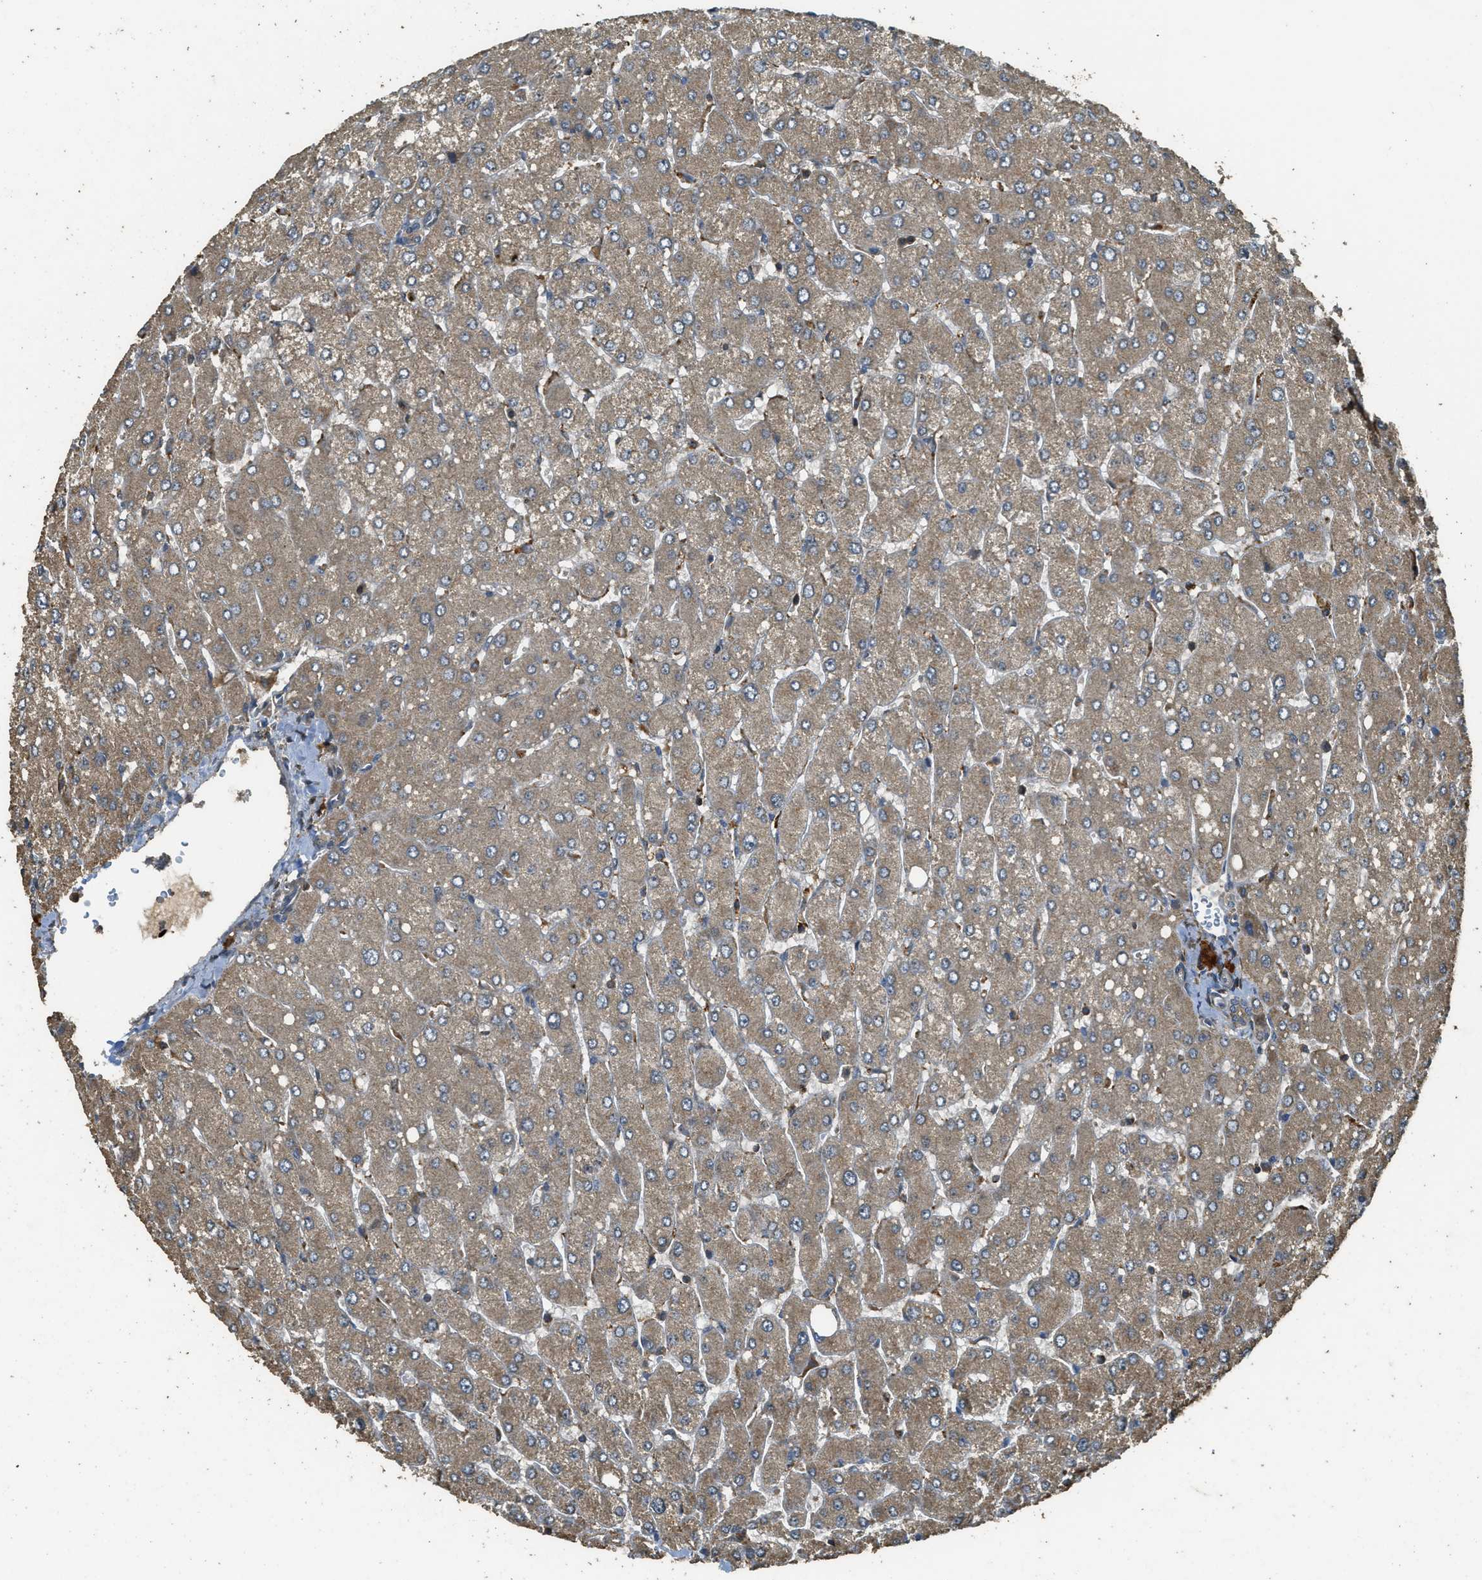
{"staining": {"intensity": "weak", "quantity": ">75%", "location": "cytoplasmic/membranous"}, "tissue": "liver", "cell_type": "Cholangiocytes", "image_type": "normal", "snomed": [{"axis": "morphology", "description": "Normal tissue, NOS"}, {"axis": "topography", "description": "Liver"}], "caption": "Liver stained with IHC shows weak cytoplasmic/membranous positivity in about >75% of cholangiocytes.", "gene": "PPP6R3", "patient": {"sex": "male", "age": 55}}